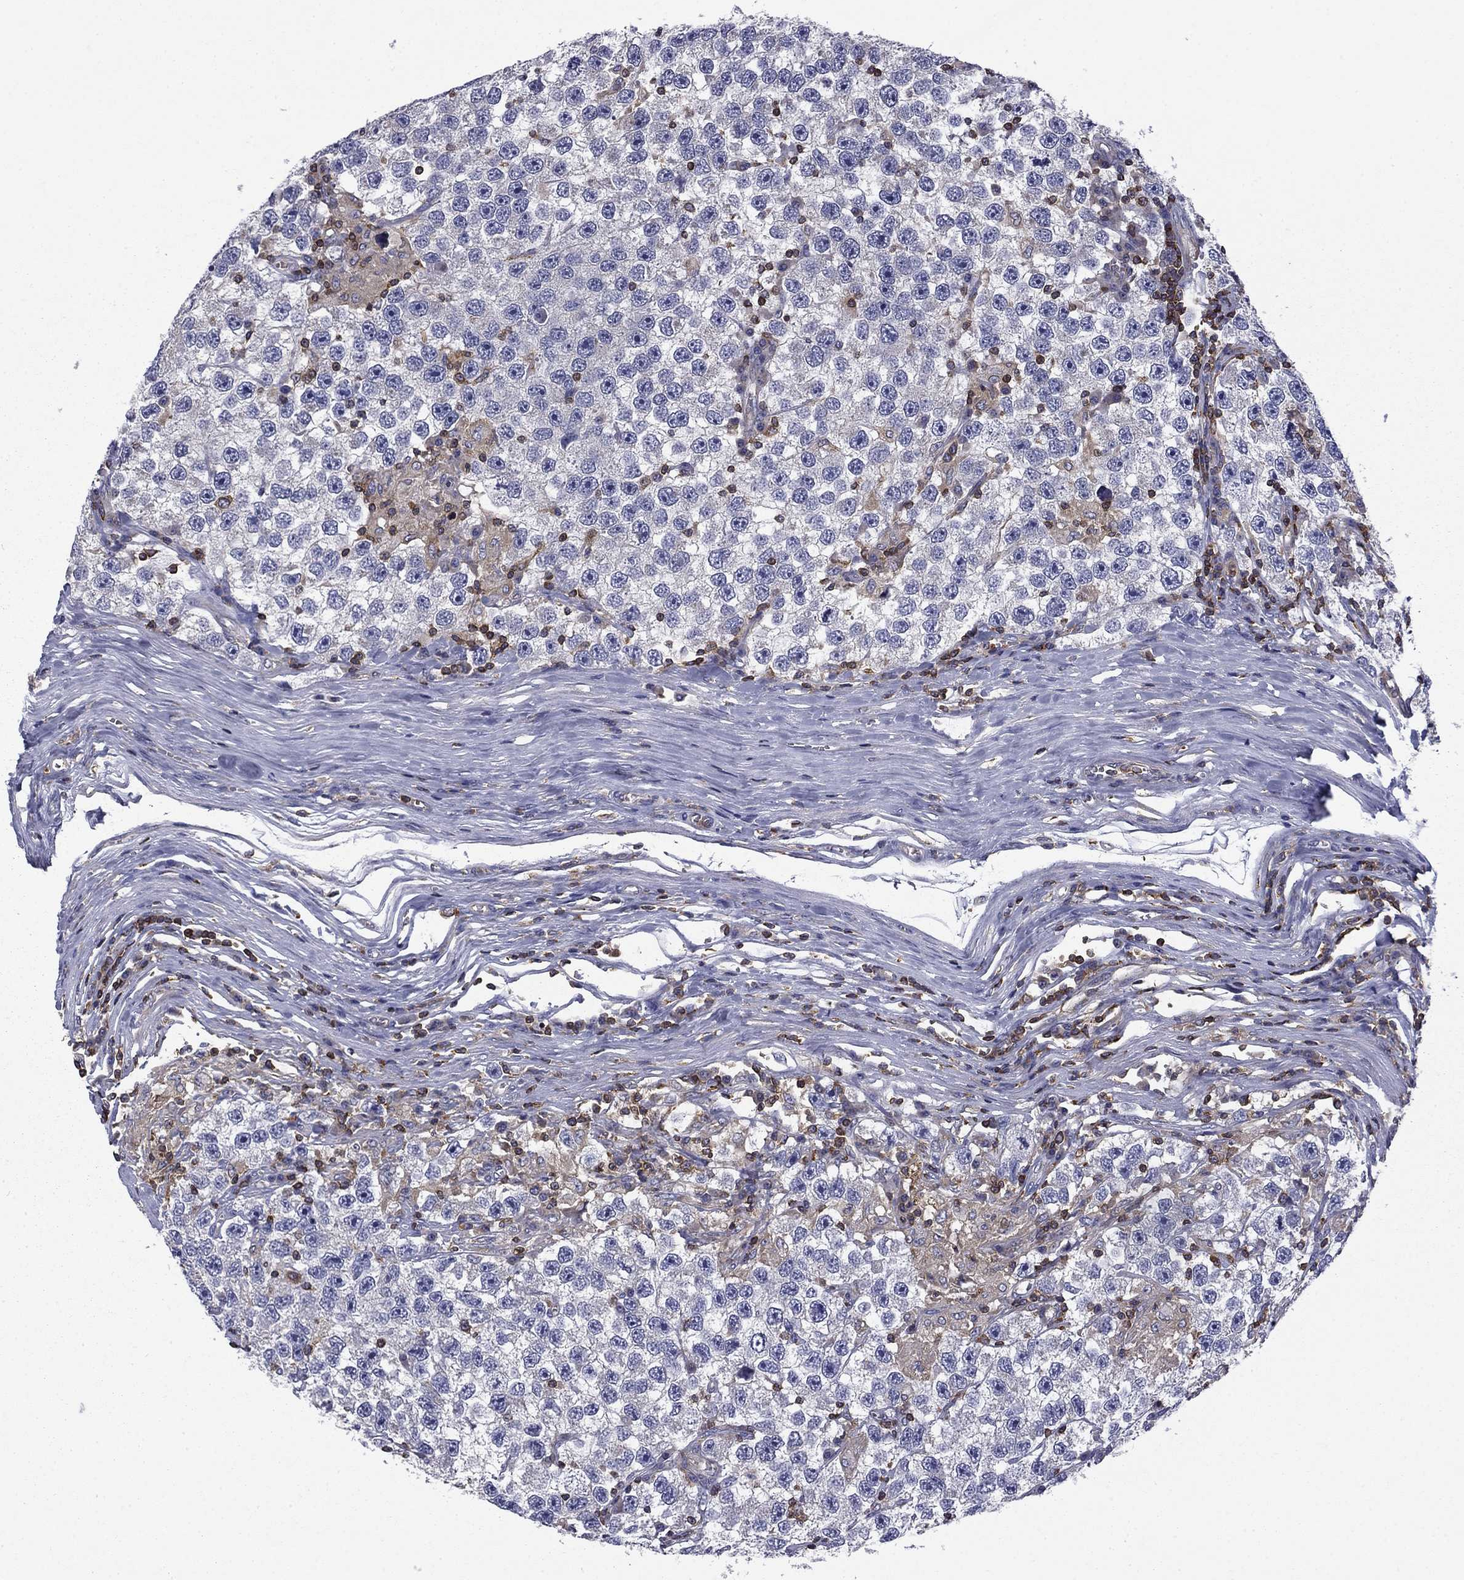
{"staining": {"intensity": "negative", "quantity": "none", "location": "none"}, "tissue": "testis cancer", "cell_type": "Tumor cells", "image_type": "cancer", "snomed": [{"axis": "morphology", "description": "Seminoma, NOS"}, {"axis": "topography", "description": "Testis"}], "caption": "The image reveals no significant staining in tumor cells of testis cancer.", "gene": "ARHGAP45", "patient": {"sex": "male", "age": 26}}